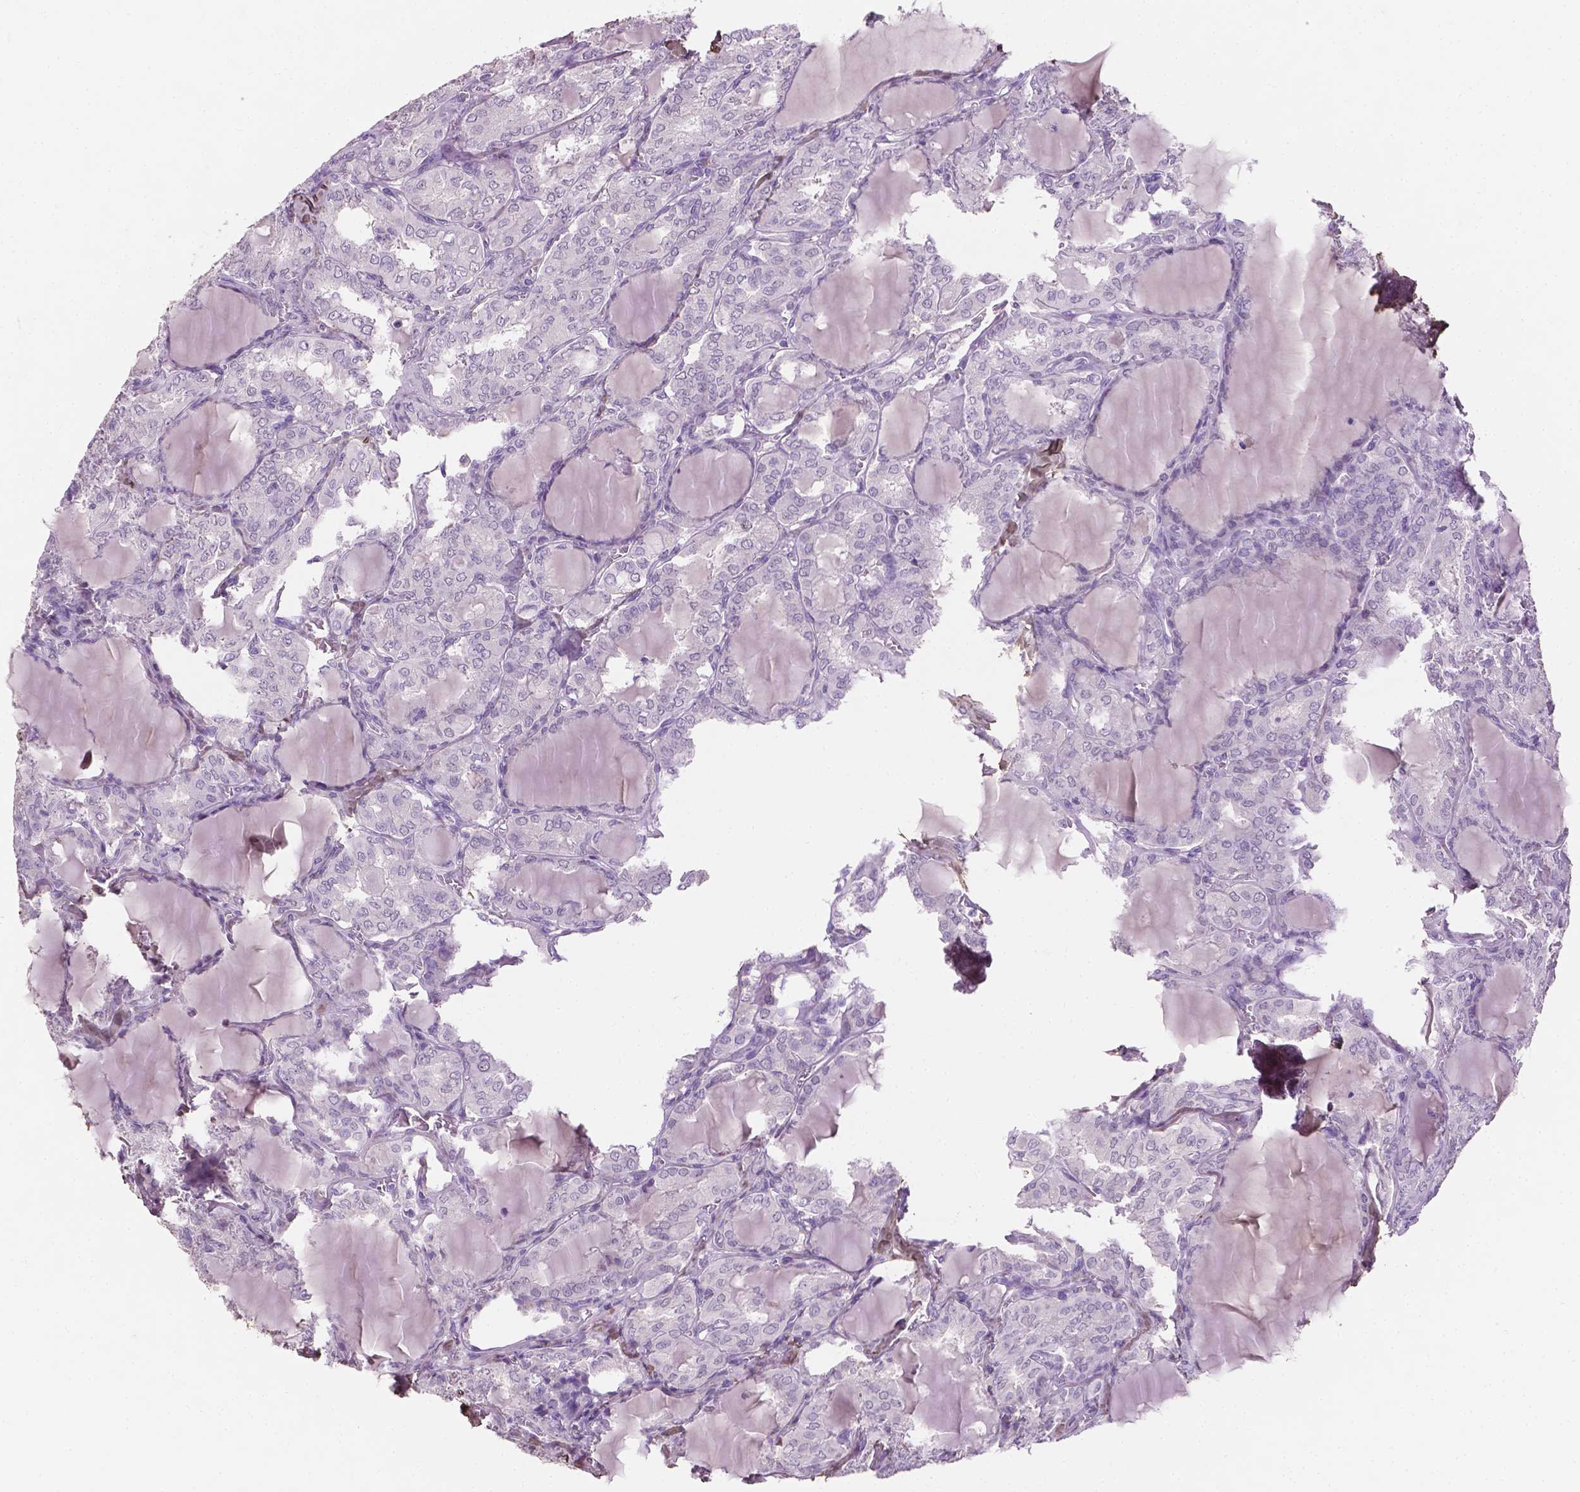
{"staining": {"intensity": "negative", "quantity": "none", "location": "none"}, "tissue": "thyroid cancer", "cell_type": "Tumor cells", "image_type": "cancer", "snomed": [{"axis": "morphology", "description": "Papillary adenocarcinoma, NOS"}, {"axis": "topography", "description": "Thyroid gland"}], "caption": "Histopathology image shows no protein staining in tumor cells of papillary adenocarcinoma (thyroid) tissue.", "gene": "DLG2", "patient": {"sex": "male", "age": 20}}